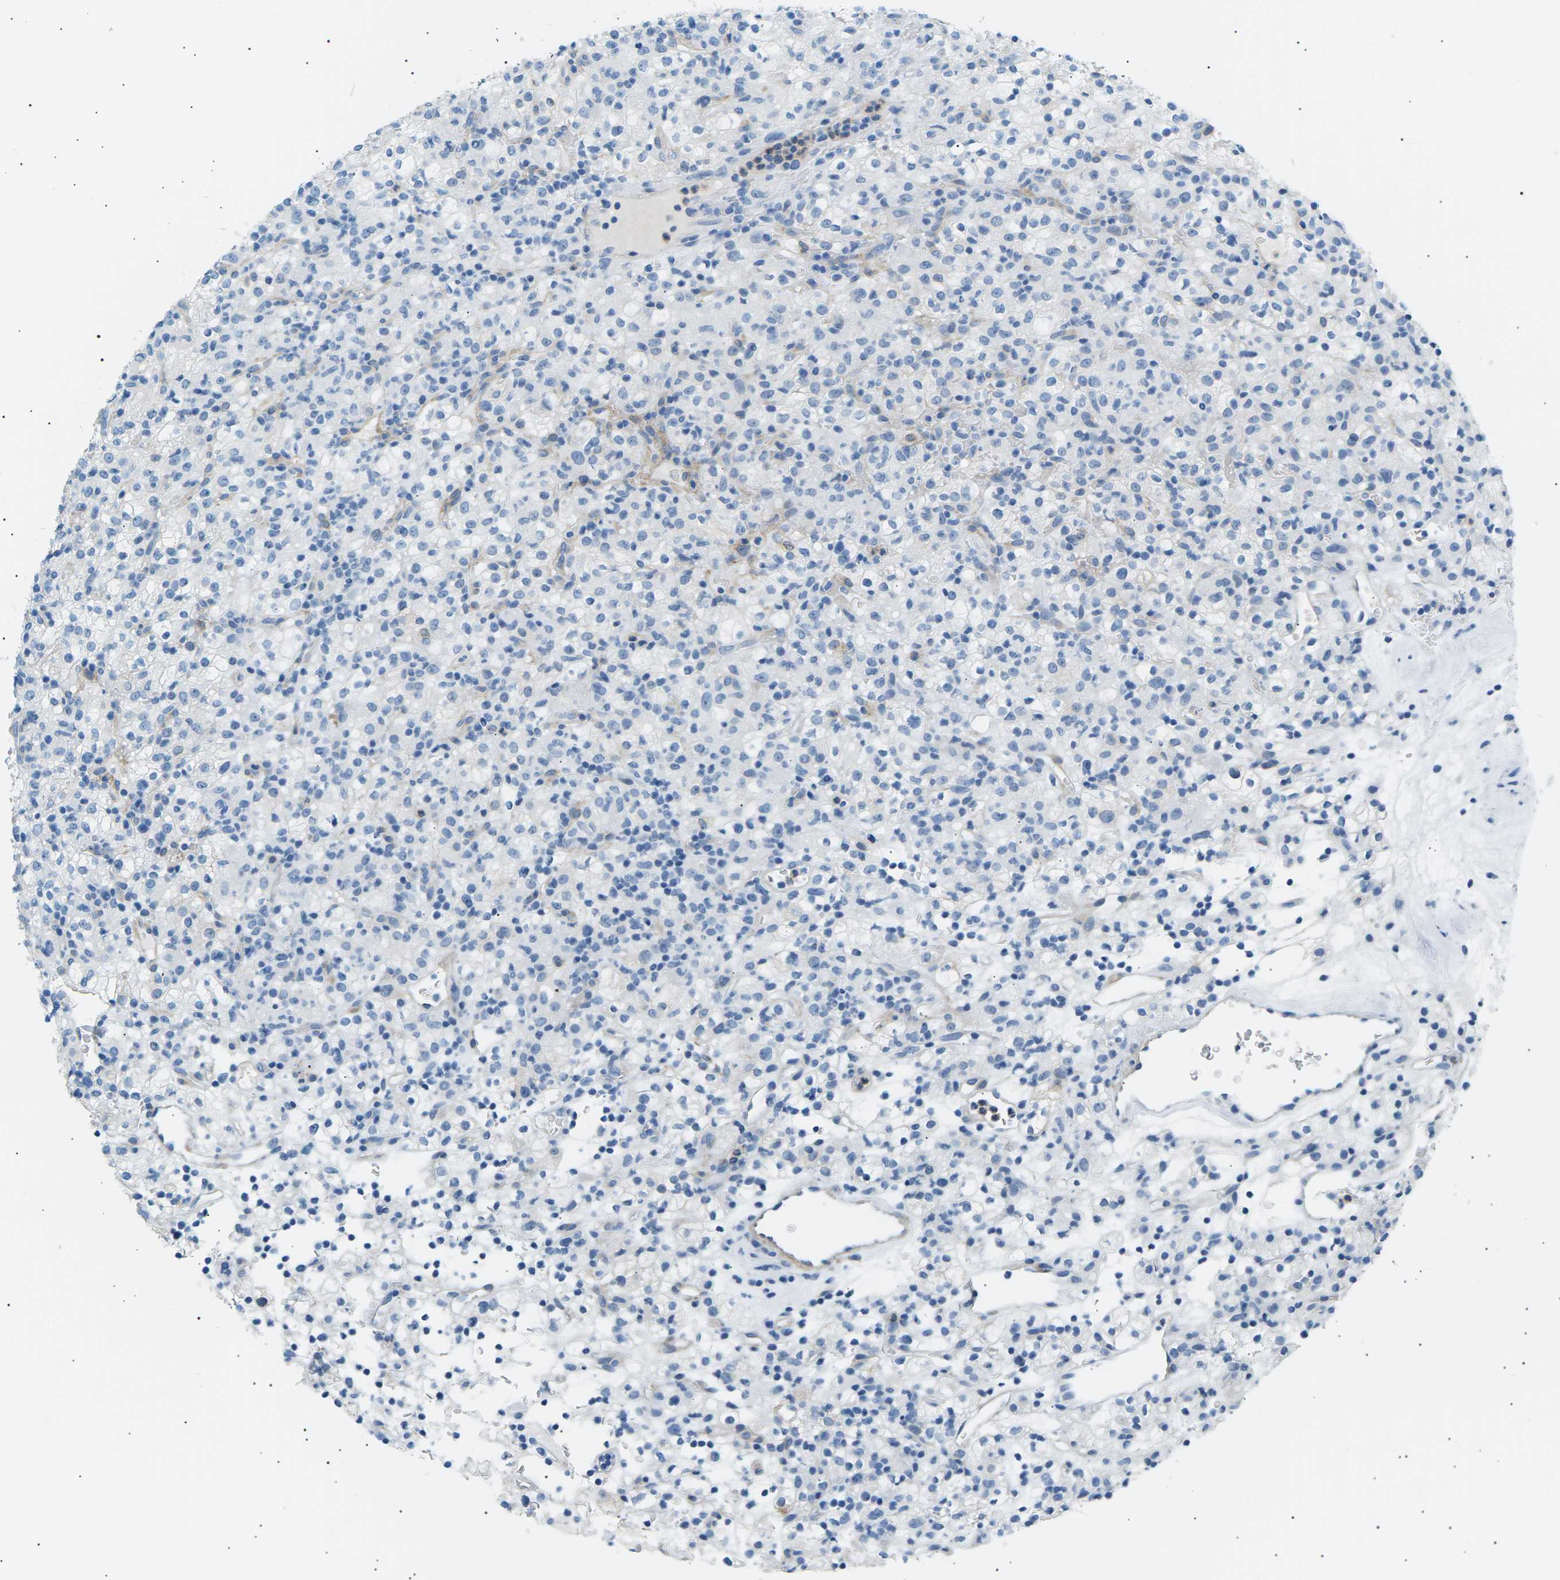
{"staining": {"intensity": "negative", "quantity": "none", "location": "none"}, "tissue": "renal cancer", "cell_type": "Tumor cells", "image_type": "cancer", "snomed": [{"axis": "morphology", "description": "Normal tissue, NOS"}, {"axis": "morphology", "description": "Adenocarcinoma, NOS"}, {"axis": "topography", "description": "Kidney"}], "caption": "Image shows no significant protein expression in tumor cells of renal adenocarcinoma.", "gene": "SEPTIN5", "patient": {"sex": "female", "age": 72}}